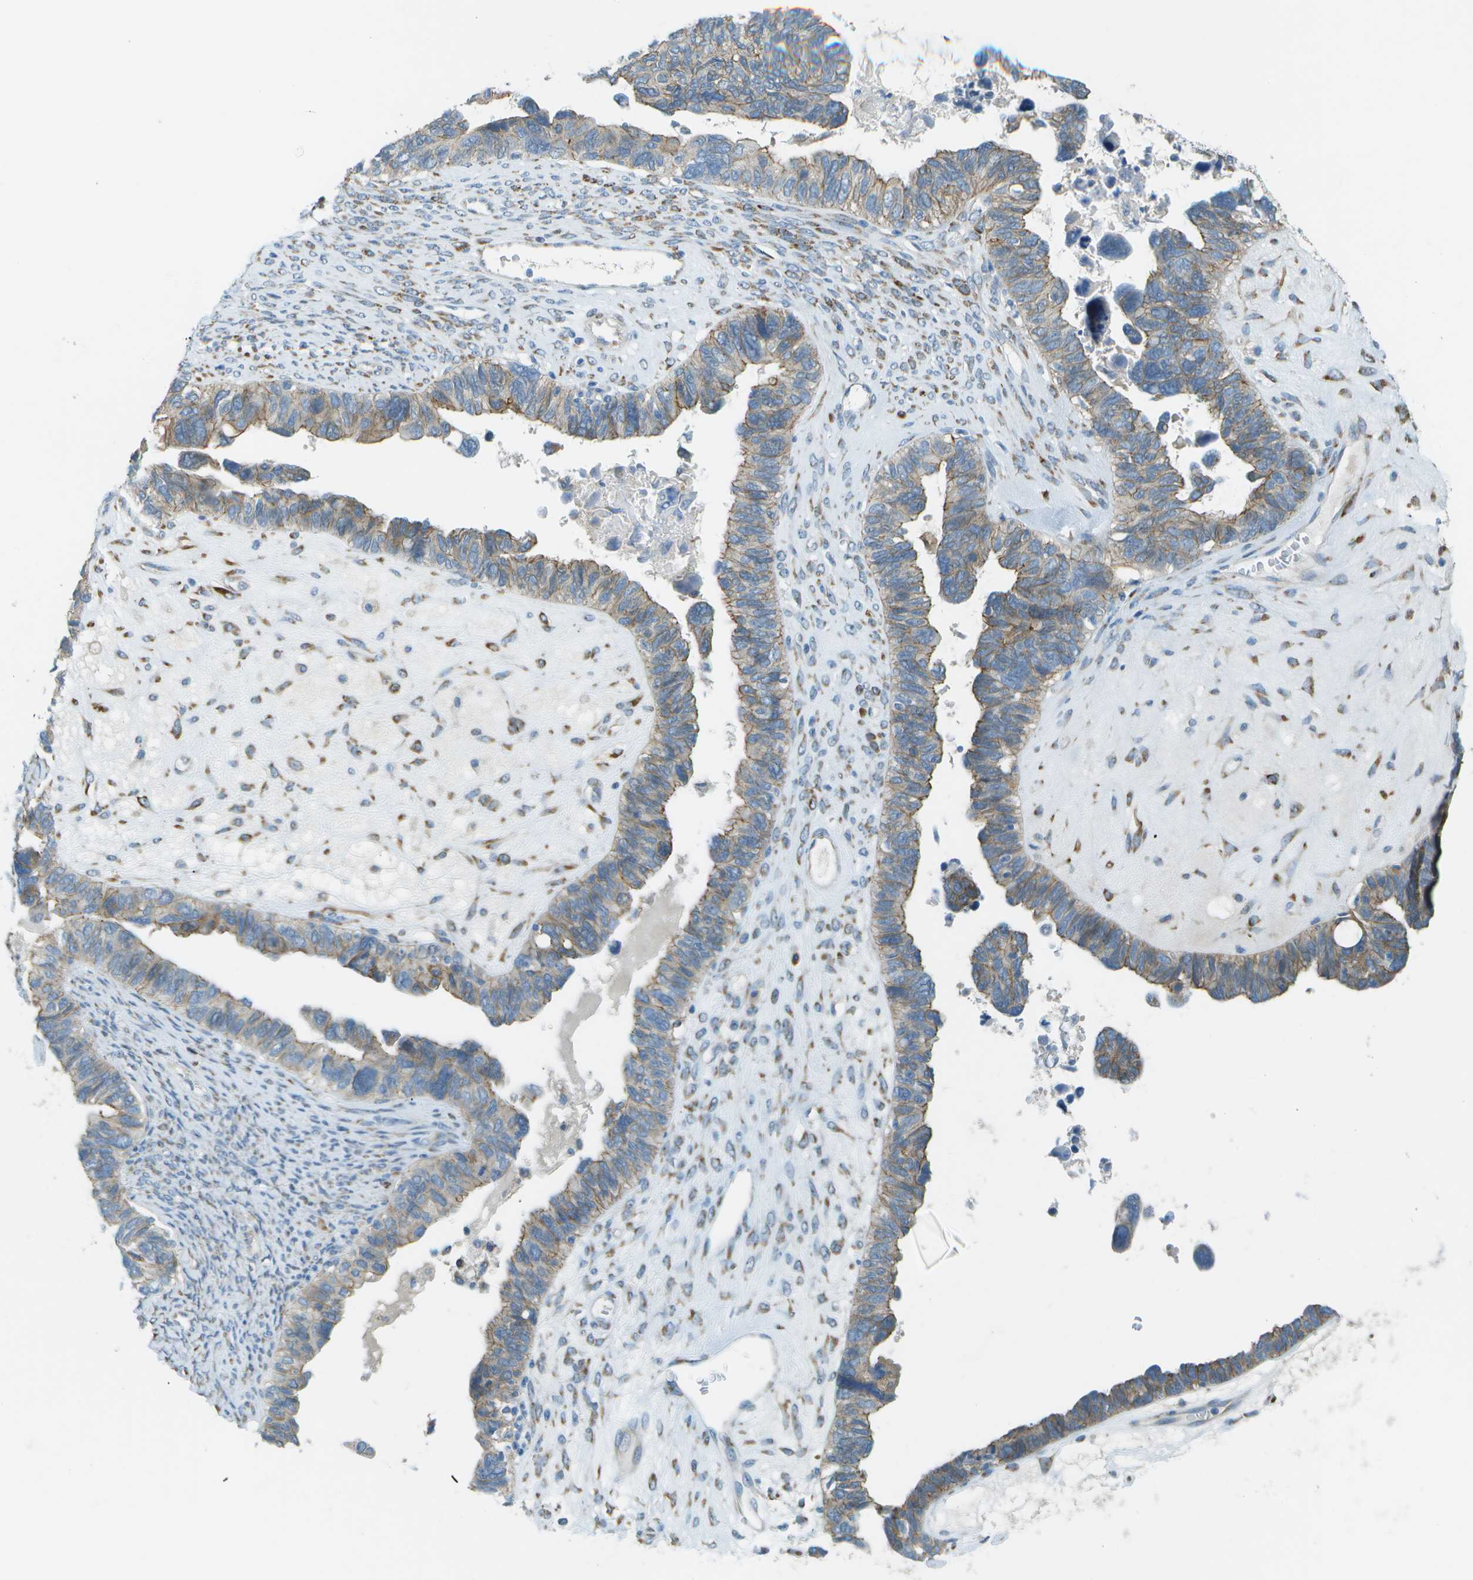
{"staining": {"intensity": "weak", "quantity": "25%-75%", "location": "cytoplasmic/membranous"}, "tissue": "ovarian cancer", "cell_type": "Tumor cells", "image_type": "cancer", "snomed": [{"axis": "morphology", "description": "Cystadenocarcinoma, serous, NOS"}, {"axis": "topography", "description": "Ovary"}], "caption": "Protein expression analysis of human ovarian cancer (serous cystadenocarcinoma) reveals weak cytoplasmic/membranous positivity in approximately 25%-75% of tumor cells. (Stains: DAB (3,3'-diaminobenzidine) in brown, nuclei in blue, Microscopy: brightfield microscopy at high magnification).", "gene": "KCTD3", "patient": {"sex": "female", "age": 79}}